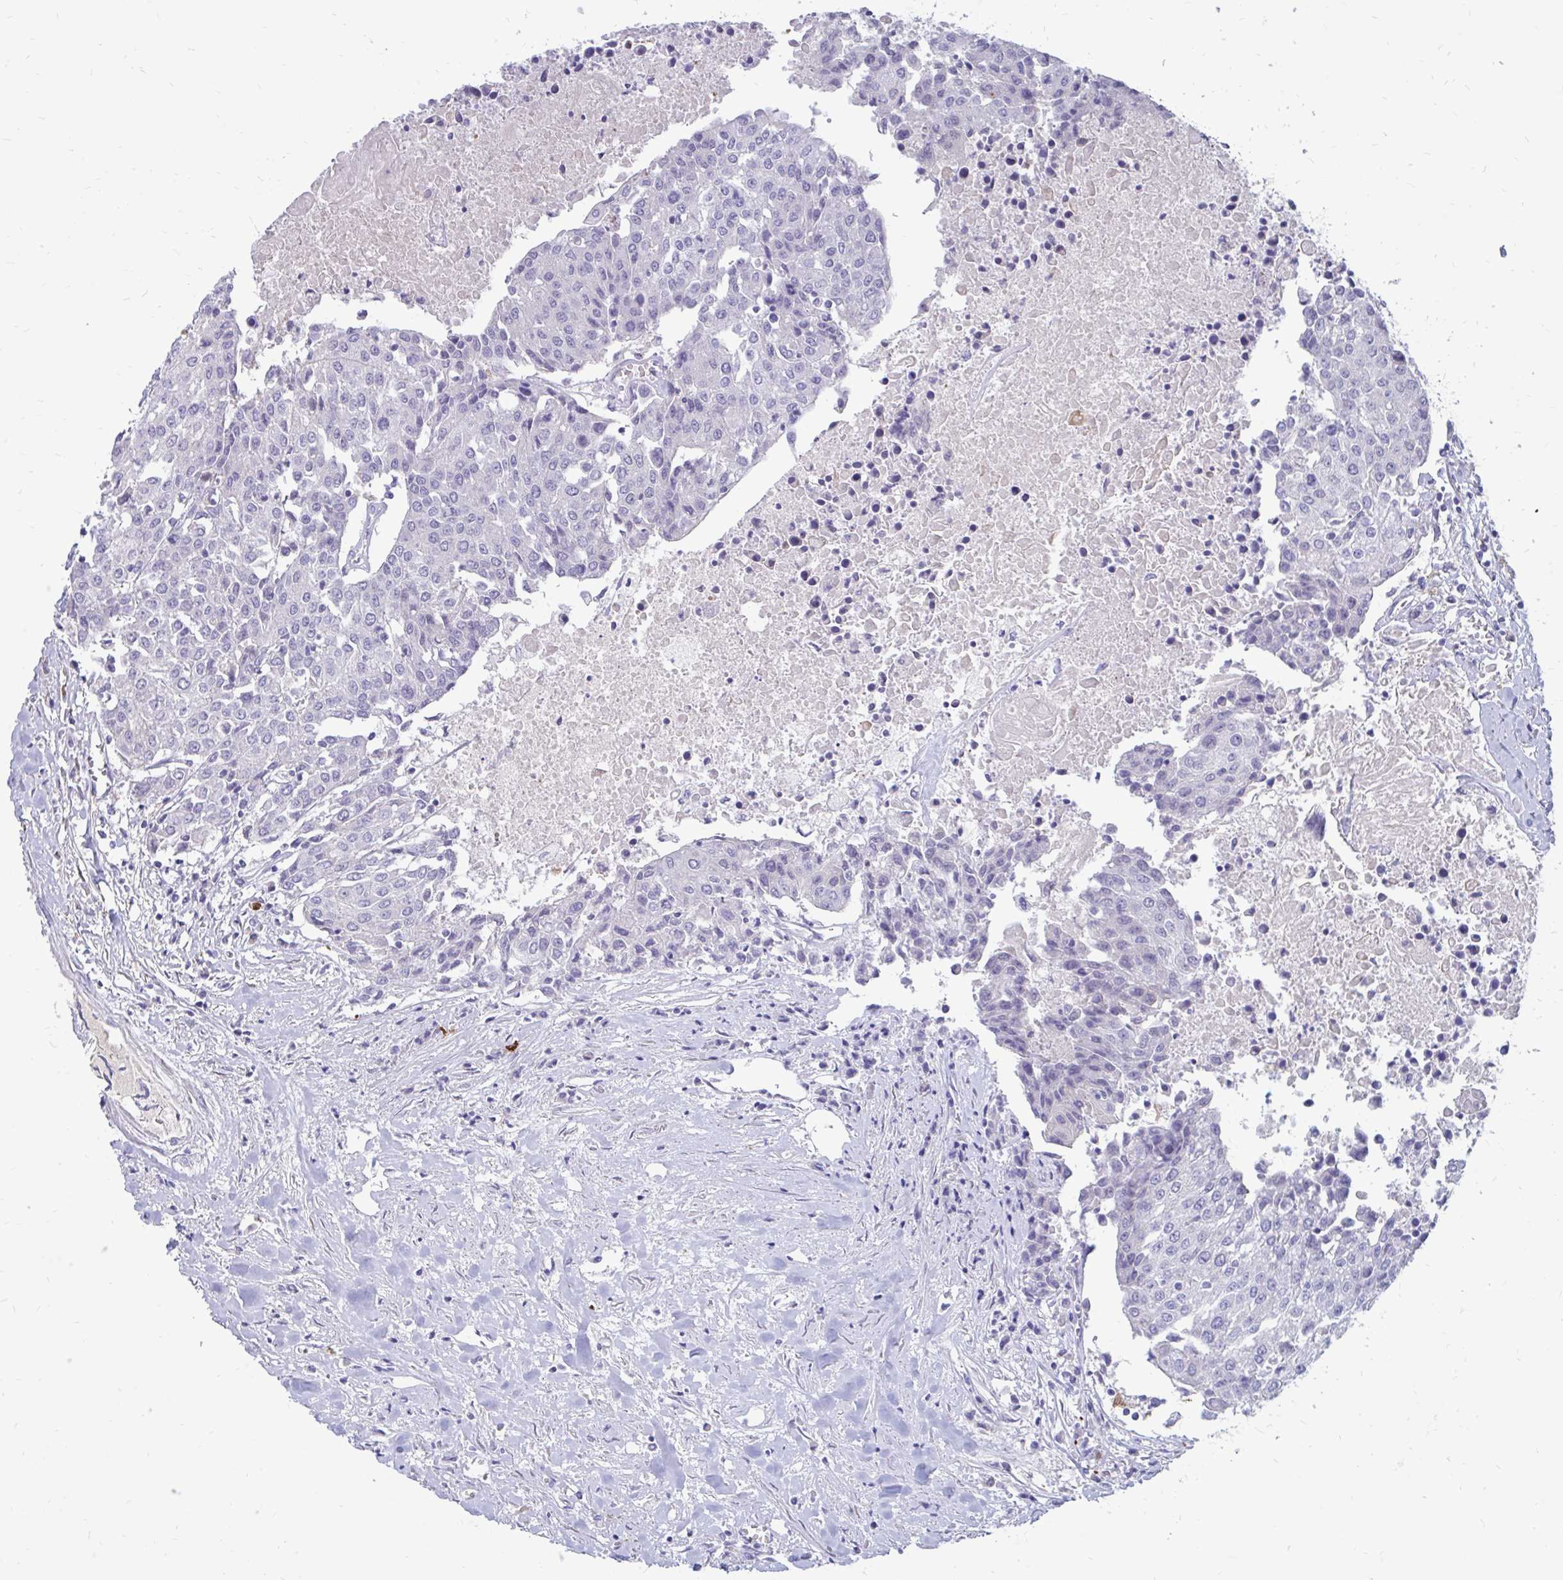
{"staining": {"intensity": "negative", "quantity": "none", "location": "none"}, "tissue": "urothelial cancer", "cell_type": "Tumor cells", "image_type": "cancer", "snomed": [{"axis": "morphology", "description": "Urothelial carcinoma, High grade"}, {"axis": "topography", "description": "Urinary bladder"}], "caption": "DAB immunohistochemical staining of urothelial cancer exhibits no significant expression in tumor cells. (Brightfield microscopy of DAB (3,3'-diaminobenzidine) IHC at high magnification).", "gene": "IGSF5", "patient": {"sex": "female", "age": 85}}